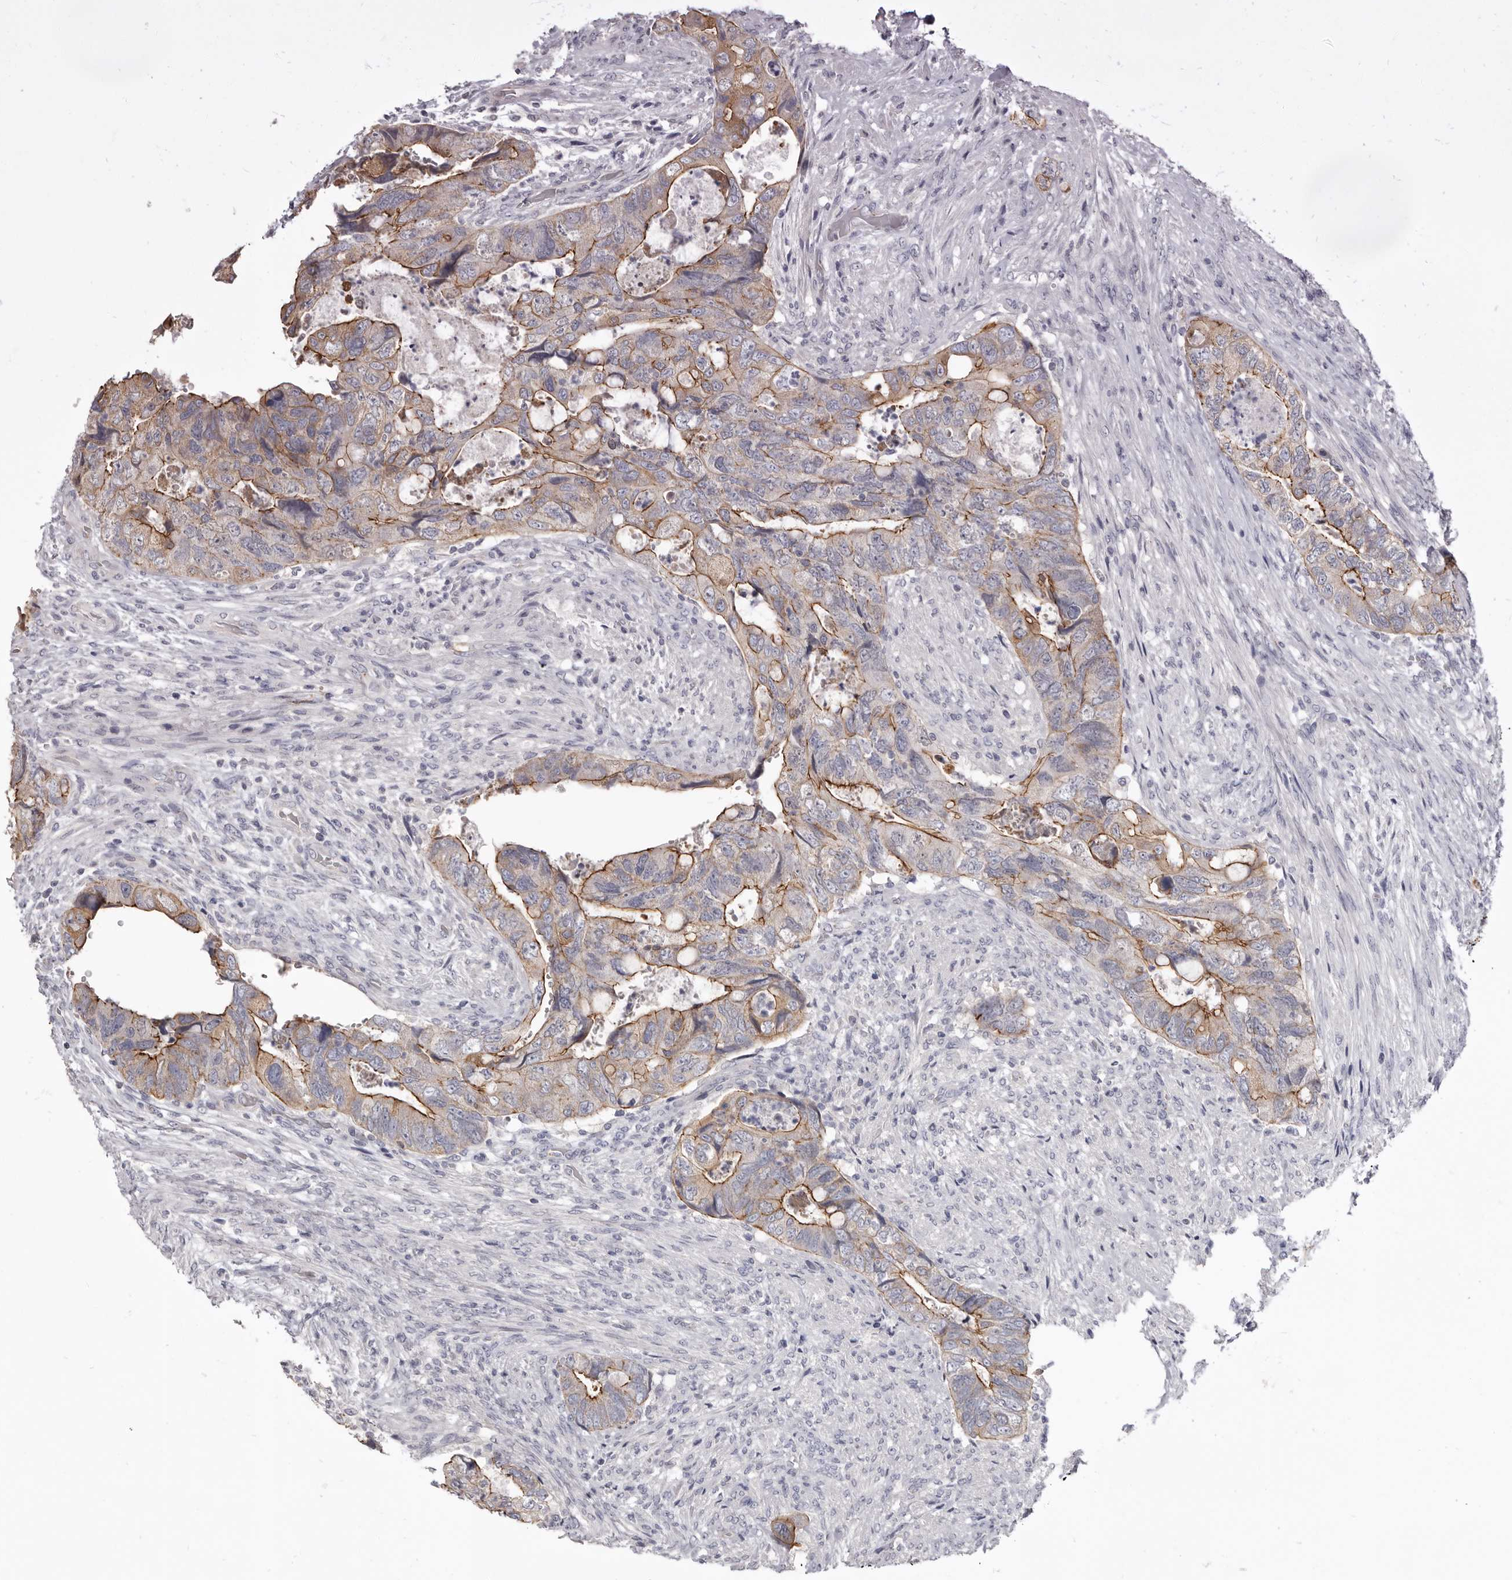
{"staining": {"intensity": "strong", "quantity": "25%-75%", "location": "cytoplasmic/membranous"}, "tissue": "colorectal cancer", "cell_type": "Tumor cells", "image_type": "cancer", "snomed": [{"axis": "morphology", "description": "Adenocarcinoma, NOS"}, {"axis": "topography", "description": "Rectum"}], "caption": "A photomicrograph of colorectal cancer (adenocarcinoma) stained for a protein exhibits strong cytoplasmic/membranous brown staining in tumor cells.", "gene": "CGN", "patient": {"sex": "male", "age": 63}}